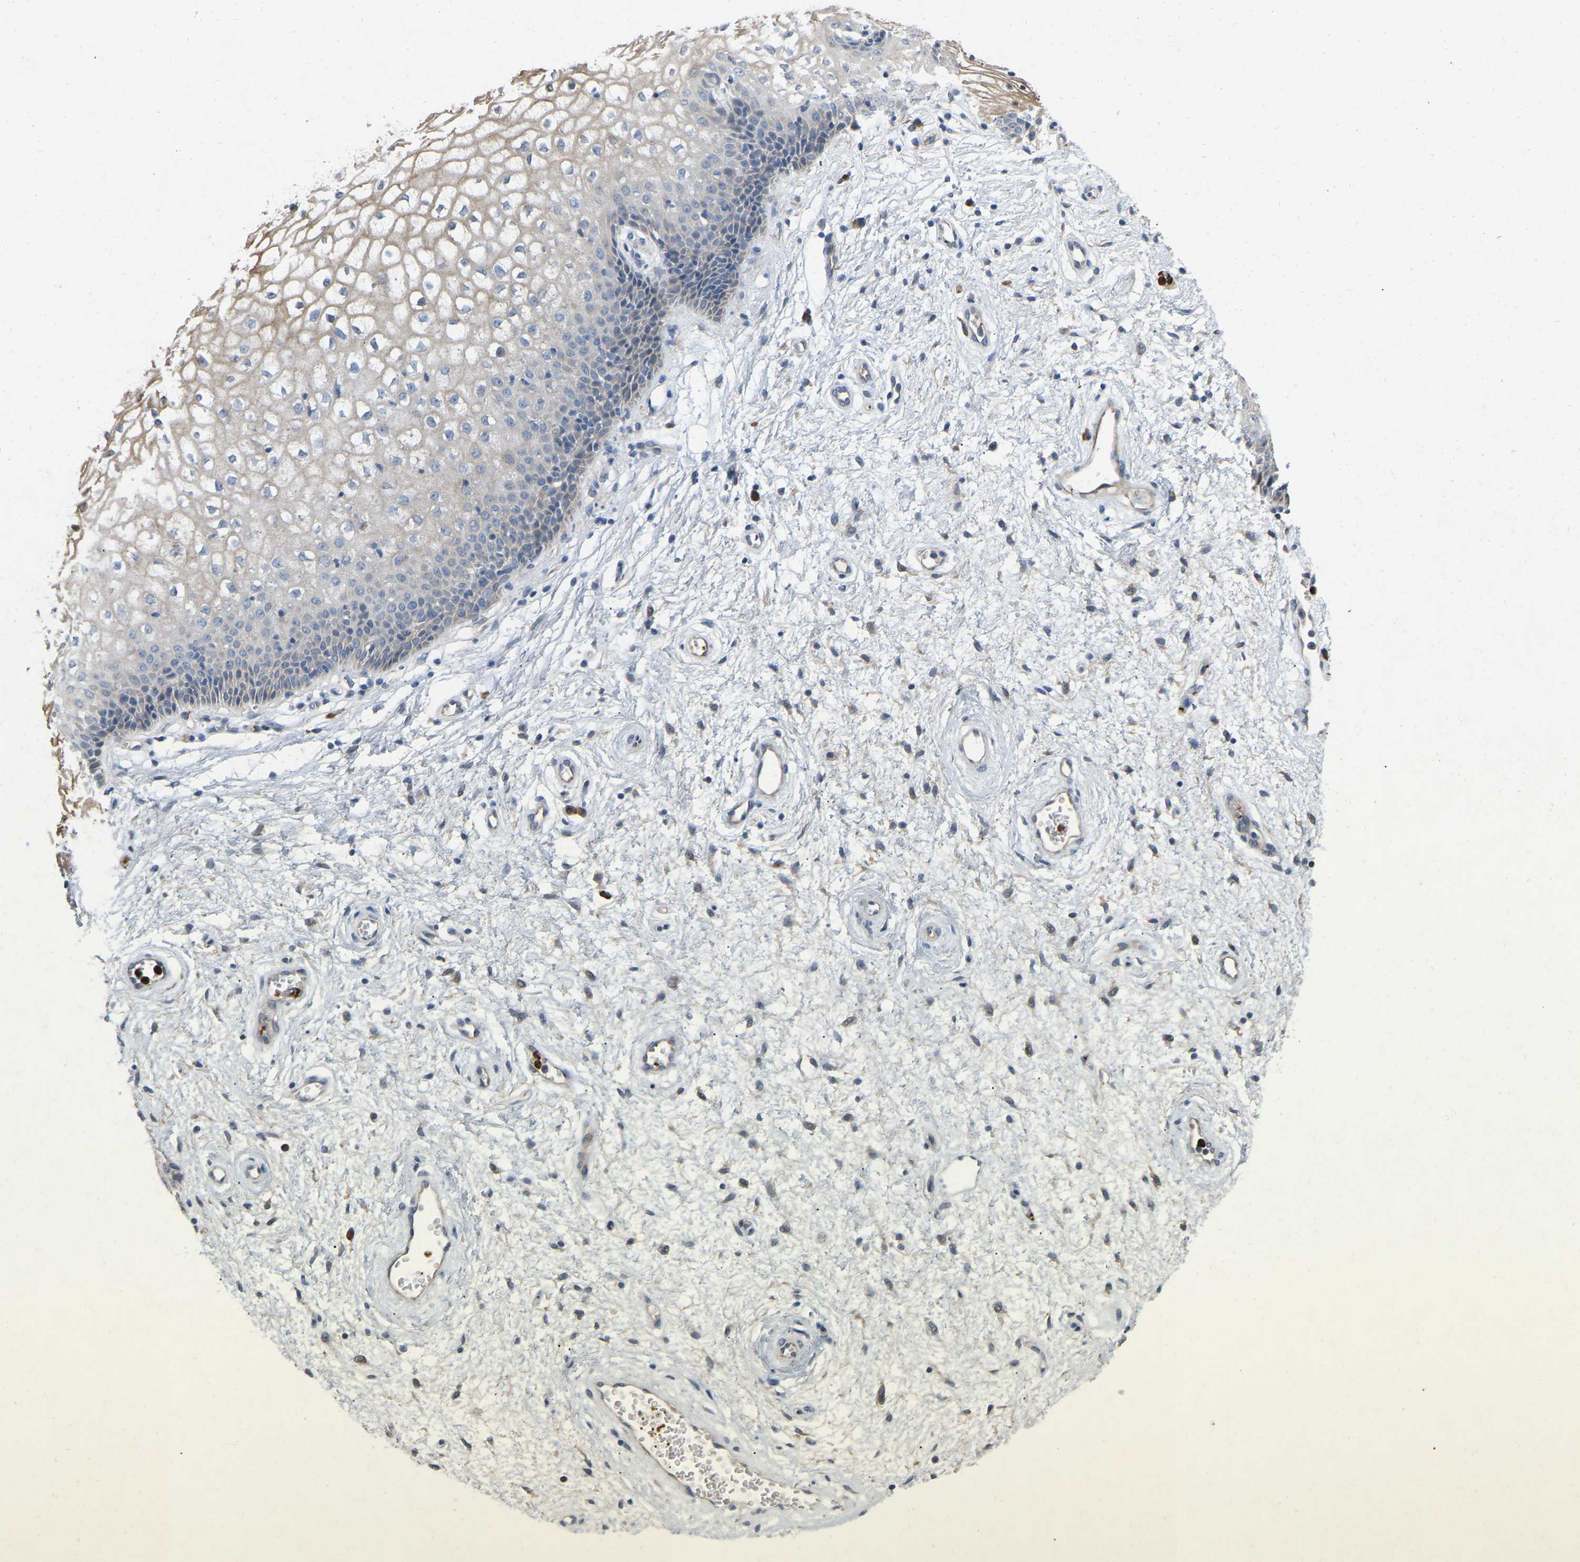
{"staining": {"intensity": "negative", "quantity": "none", "location": "none"}, "tissue": "vagina", "cell_type": "Squamous epithelial cells", "image_type": "normal", "snomed": [{"axis": "morphology", "description": "Normal tissue, NOS"}, {"axis": "topography", "description": "Vagina"}], "caption": "Immunohistochemistry (IHC) of normal human vagina reveals no staining in squamous epithelial cells. (Immunohistochemistry (IHC), brightfield microscopy, high magnification).", "gene": "RHEB", "patient": {"sex": "female", "age": 34}}